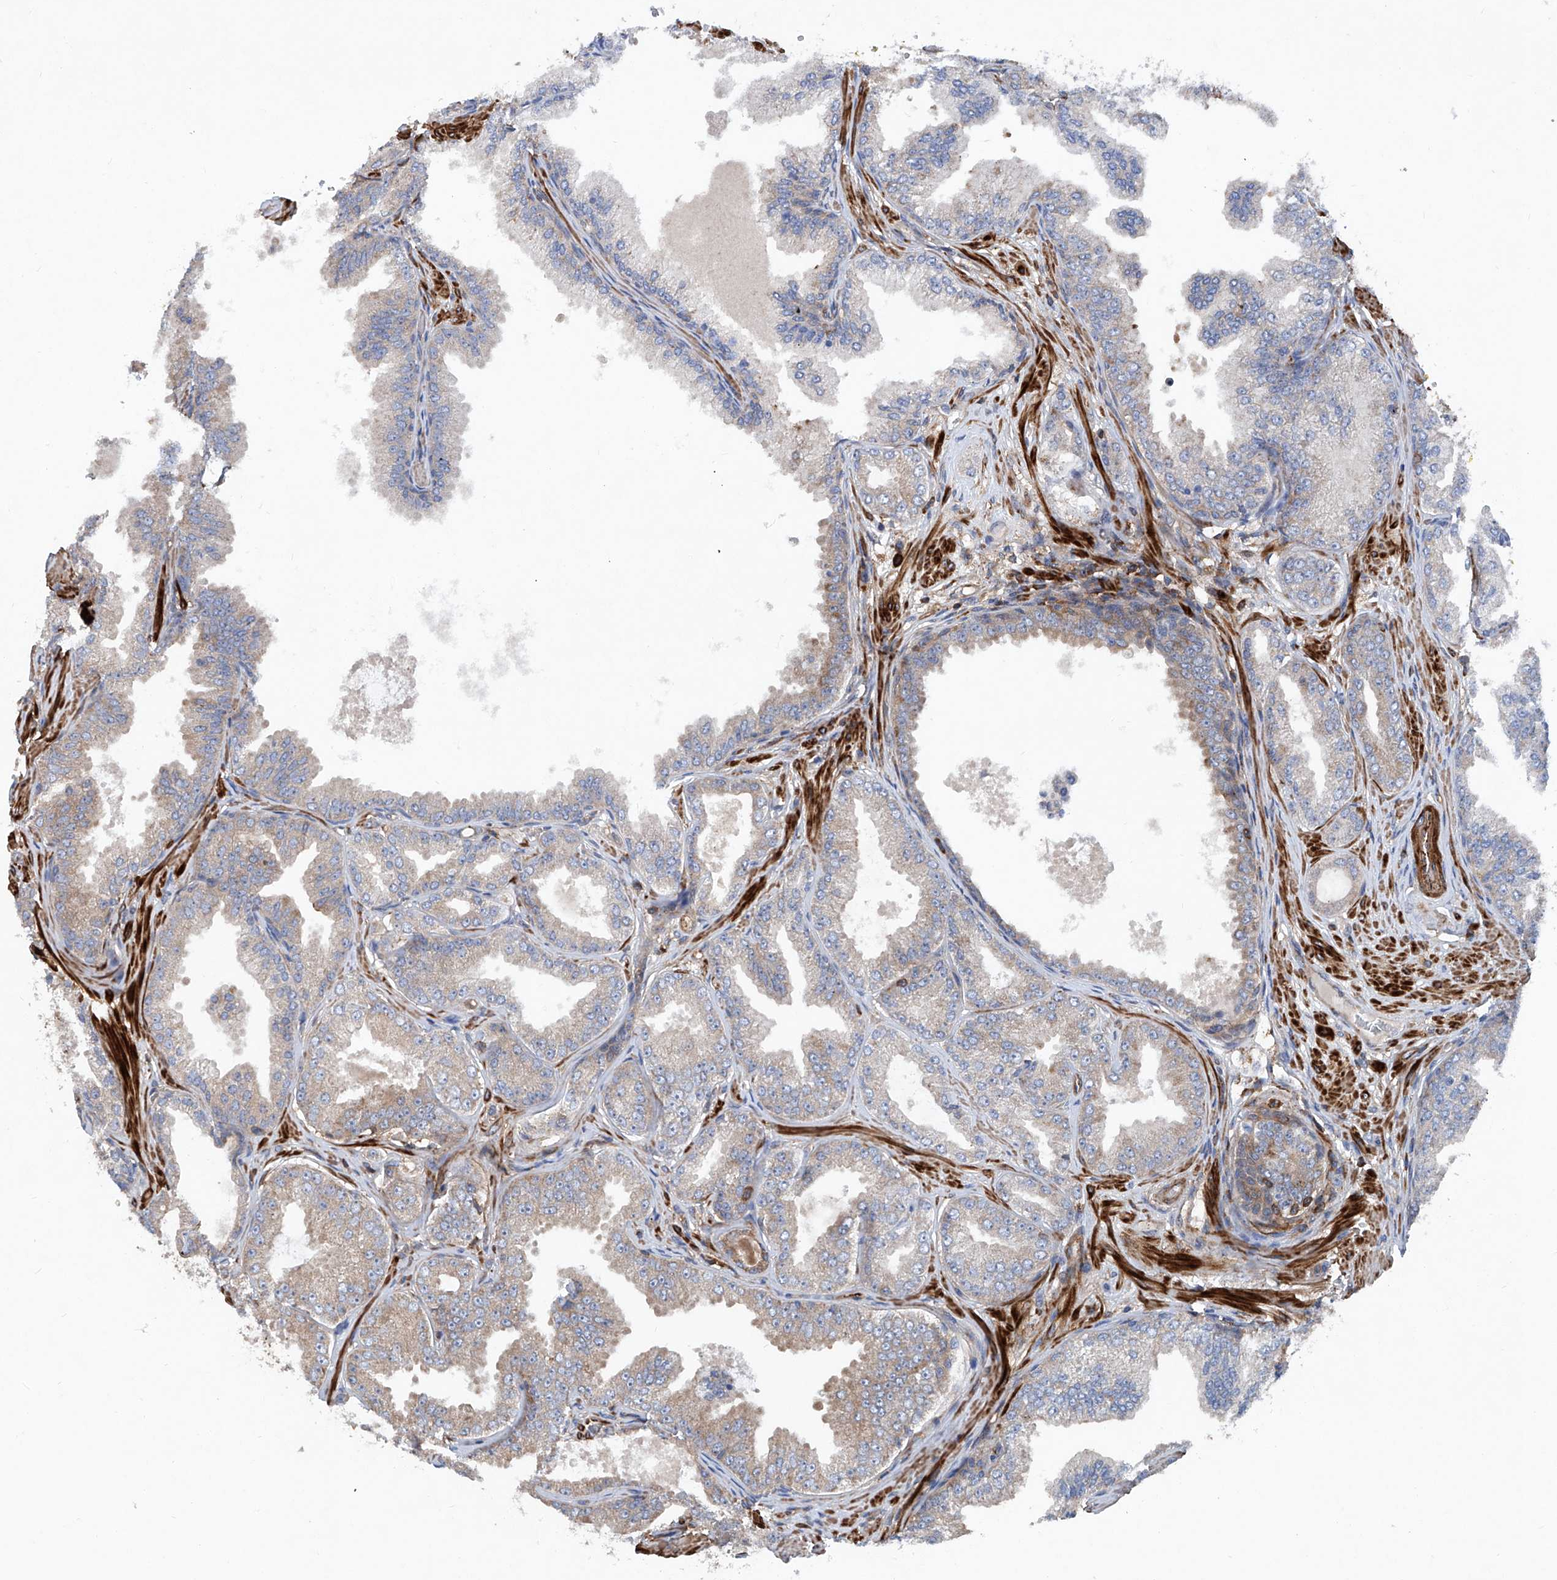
{"staining": {"intensity": "weak", "quantity": "<25%", "location": "cytoplasmic/membranous"}, "tissue": "prostate cancer", "cell_type": "Tumor cells", "image_type": "cancer", "snomed": [{"axis": "morphology", "description": "Adenocarcinoma, Low grade"}, {"axis": "topography", "description": "Prostate"}], "caption": "High magnification brightfield microscopy of prostate adenocarcinoma (low-grade) stained with DAB (3,3'-diaminobenzidine) (brown) and counterstained with hematoxylin (blue): tumor cells show no significant staining.", "gene": "NT5C3A", "patient": {"sex": "male", "age": 63}}